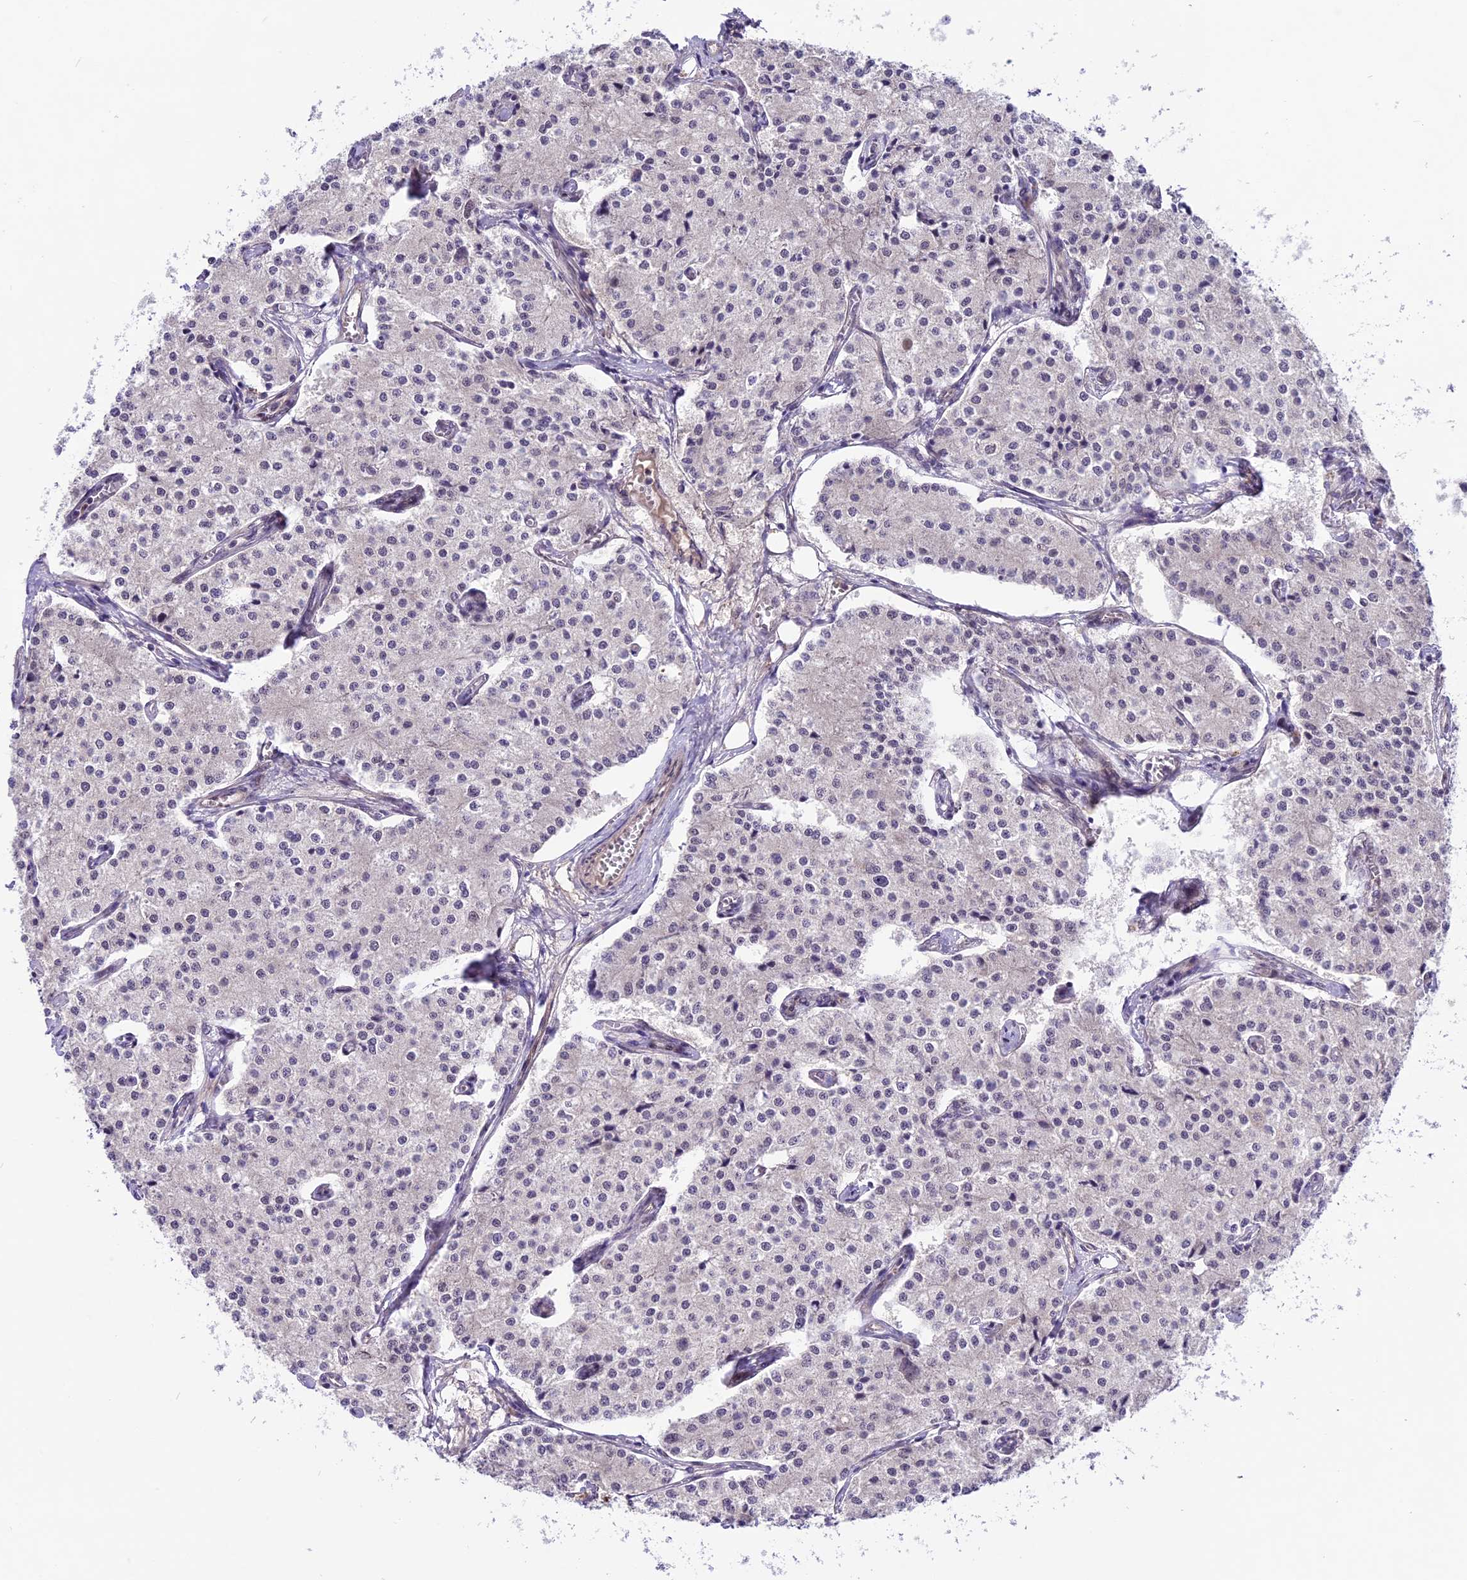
{"staining": {"intensity": "negative", "quantity": "none", "location": "none"}, "tissue": "carcinoid", "cell_type": "Tumor cells", "image_type": "cancer", "snomed": [{"axis": "morphology", "description": "Carcinoid, malignant, NOS"}, {"axis": "topography", "description": "Colon"}], "caption": "Carcinoid (malignant) was stained to show a protein in brown. There is no significant expression in tumor cells.", "gene": "SPRED1", "patient": {"sex": "female", "age": 52}}